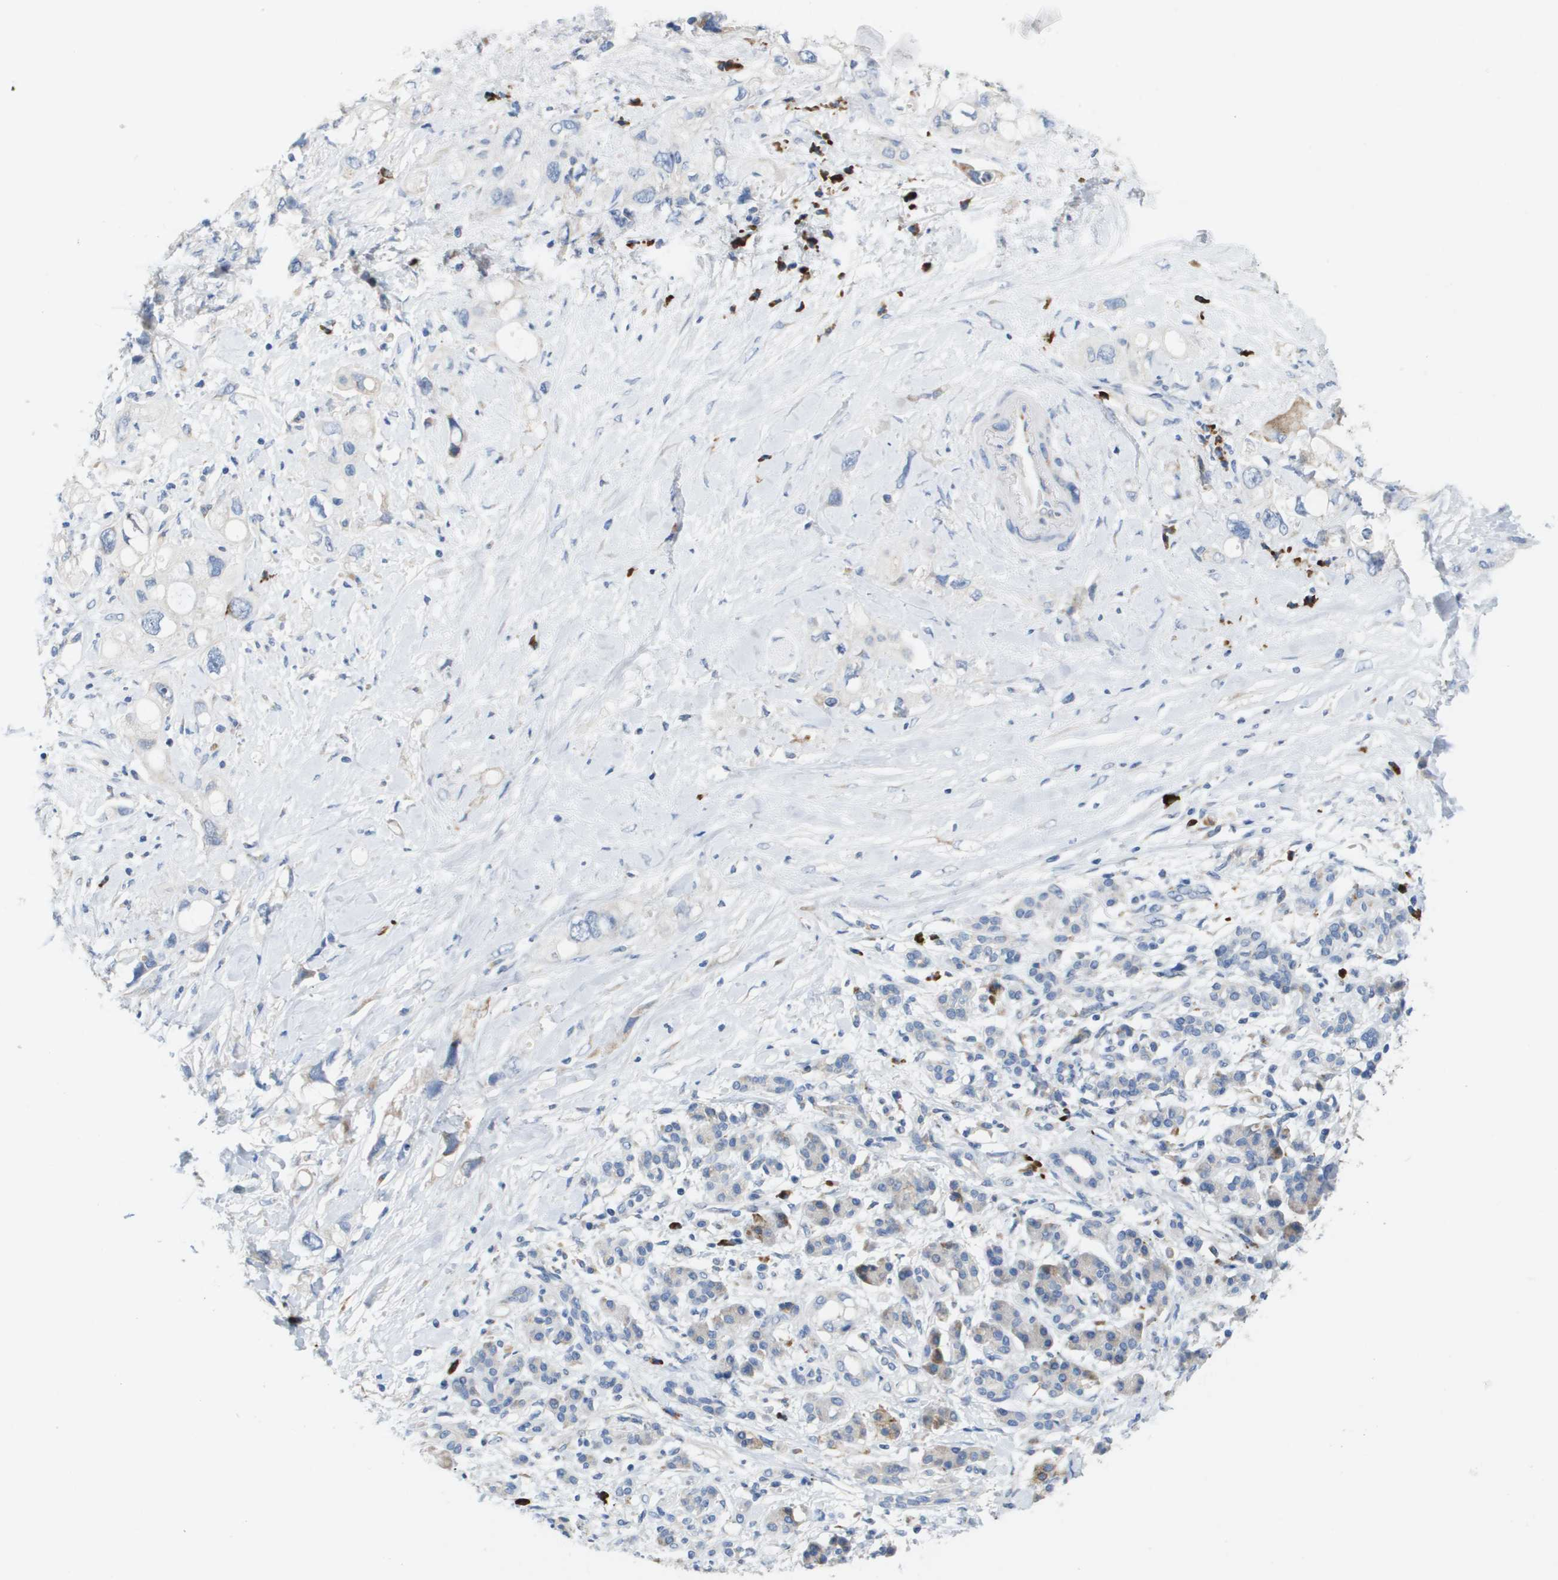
{"staining": {"intensity": "negative", "quantity": "none", "location": "none"}, "tissue": "pancreatic cancer", "cell_type": "Tumor cells", "image_type": "cancer", "snomed": [{"axis": "morphology", "description": "Adenocarcinoma, NOS"}, {"axis": "topography", "description": "Pancreas"}], "caption": "This histopathology image is of pancreatic adenocarcinoma stained with immunohistochemistry (IHC) to label a protein in brown with the nuclei are counter-stained blue. There is no staining in tumor cells. The staining was performed using DAB (3,3'-diaminobenzidine) to visualize the protein expression in brown, while the nuclei were stained in blue with hematoxylin (Magnification: 20x).", "gene": "CD3G", "patient": {"sex": "female", "age": 56}}